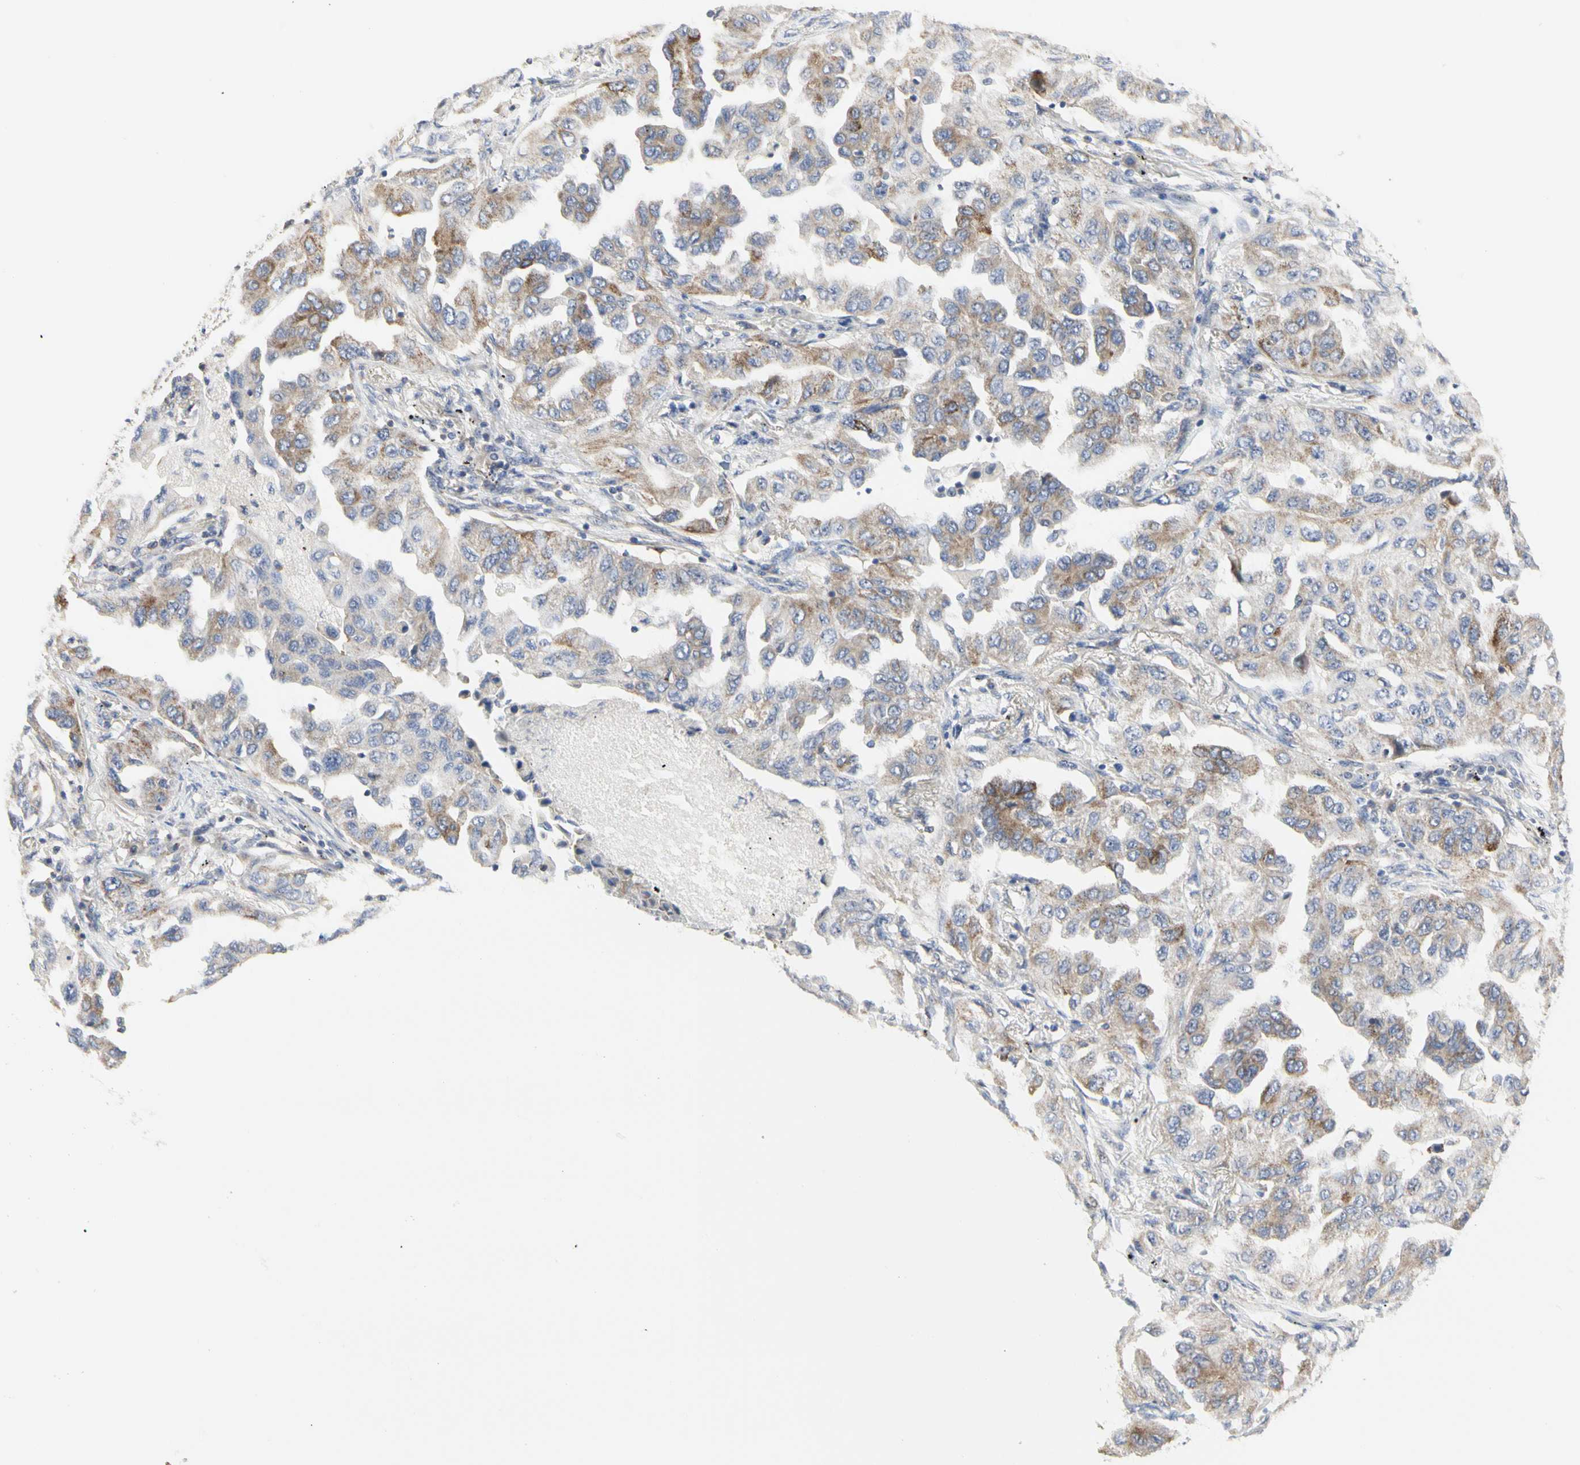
{"staining": {"intensity": "moderate", "quantity": "25%-75%", "location": "cytoplasmic/membranous"}, "tissue": "lung cancer", "cell_type": "Tumor cells", "image_type": "cancer", "snomed": [{"axis": "morphology", "description": "Adenocarcinoma, NOS"}, {"axis": "topography", "description": "Lung"}], "caption": "This micrograph exhibits lung adenocarcinoma stained with immunohistochemistry to label a protein in brown. The cytoplasmic/membranous of tumor cells show moderate positivity for the protein. Nuclei are counter-stained blue.", "gene": "SHANK2", "patient": {"sex": "female", "age": 65}}